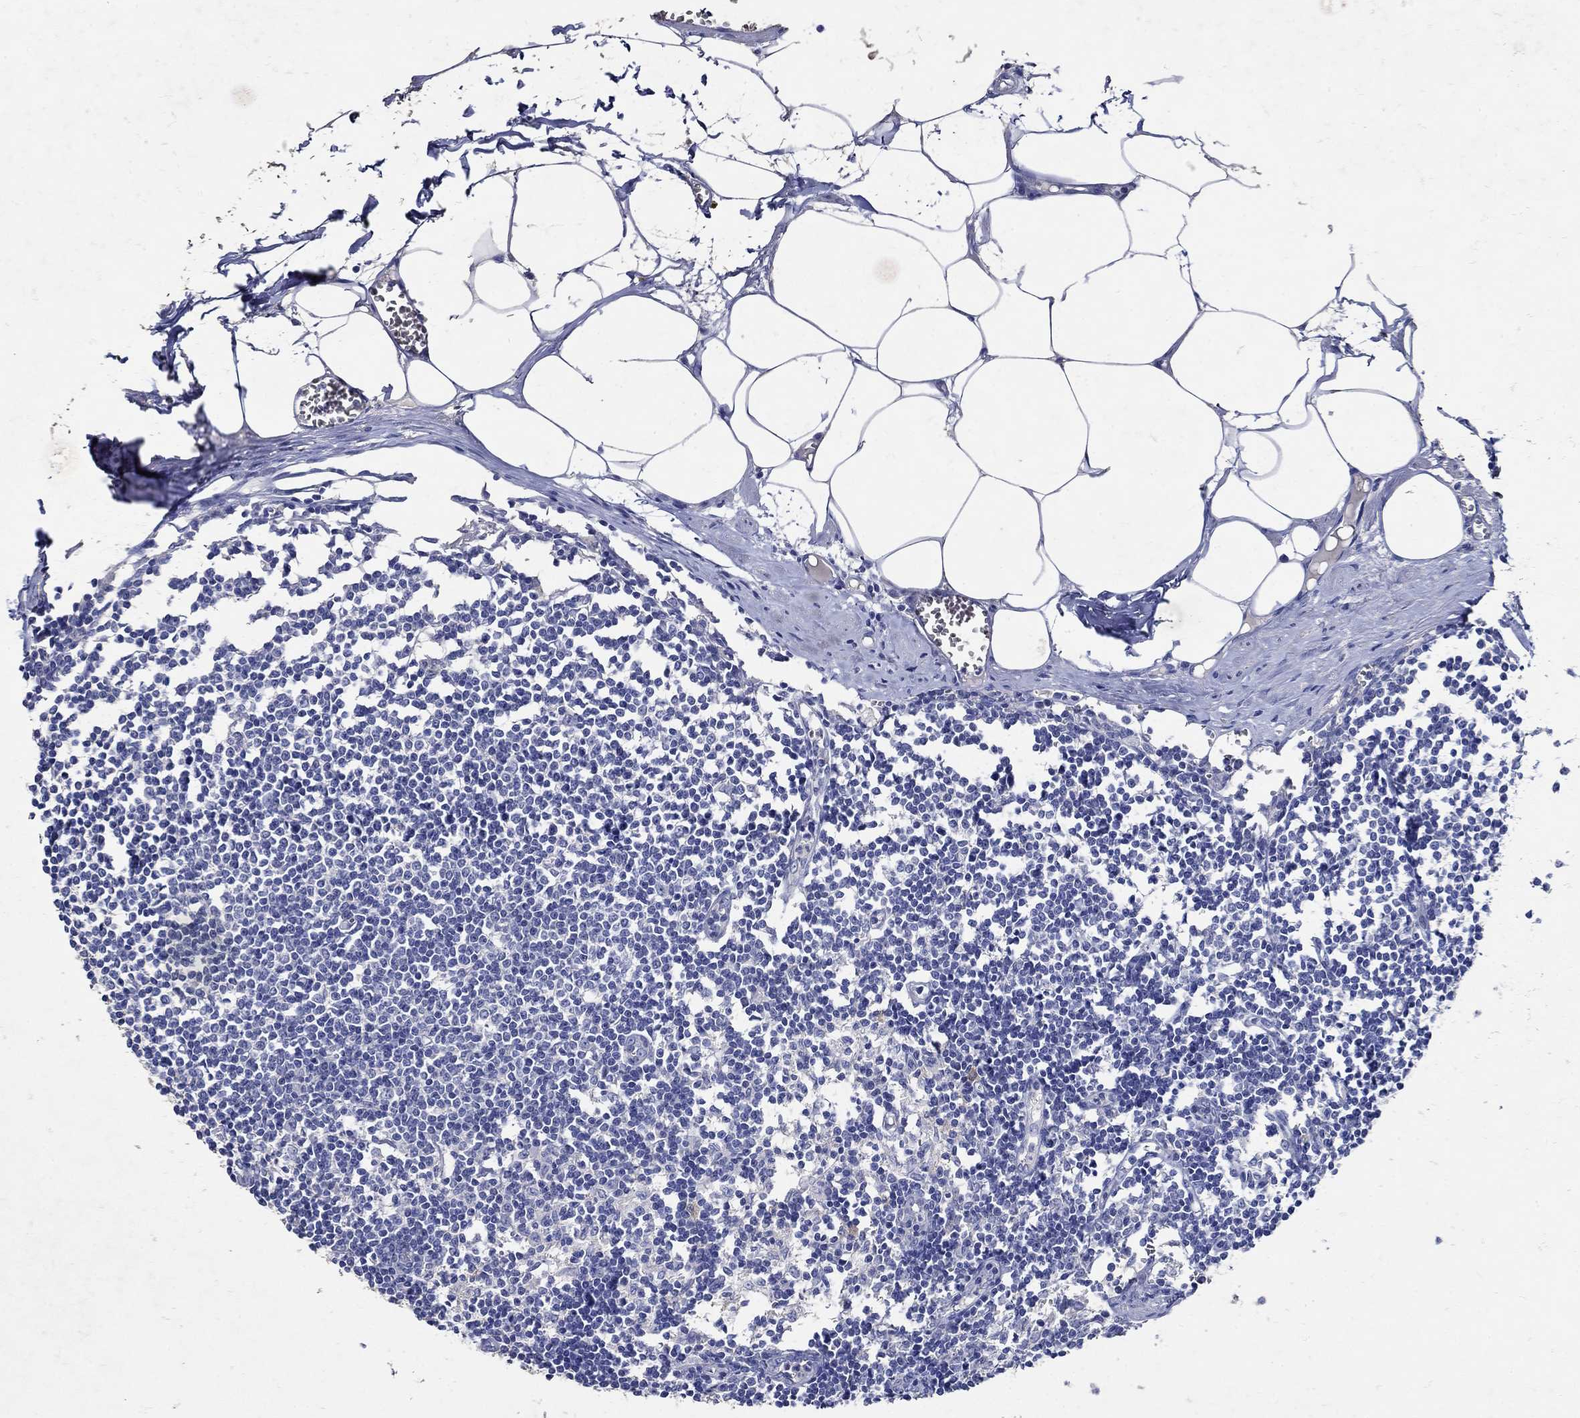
{"staining": {"intensity": "negative", "quantity": "none", "location": "none"}, "tissue": "lymph node", "cell_type": "Non-germinal center cells", "image_type": "normal", "snomed": [{"axis": "morphology", "description": "Normal tissue, NOS"}, {"axis": "topography", "description": "Lymph node"}], "caption": "DAB (3,3'-diaminobenzidine) immunohistochemical staining of unremarkable human lymph node demonstrates no significant positivity in non-germinal center cells. Brightfield microscopy of IHC stained with DAB (3,3'-diaminobenzidine) (brown) and hematoxylin (blue), captured at high magnification.", "gene": "NOS1", "patient": {"sex": "male", "age": 59}}